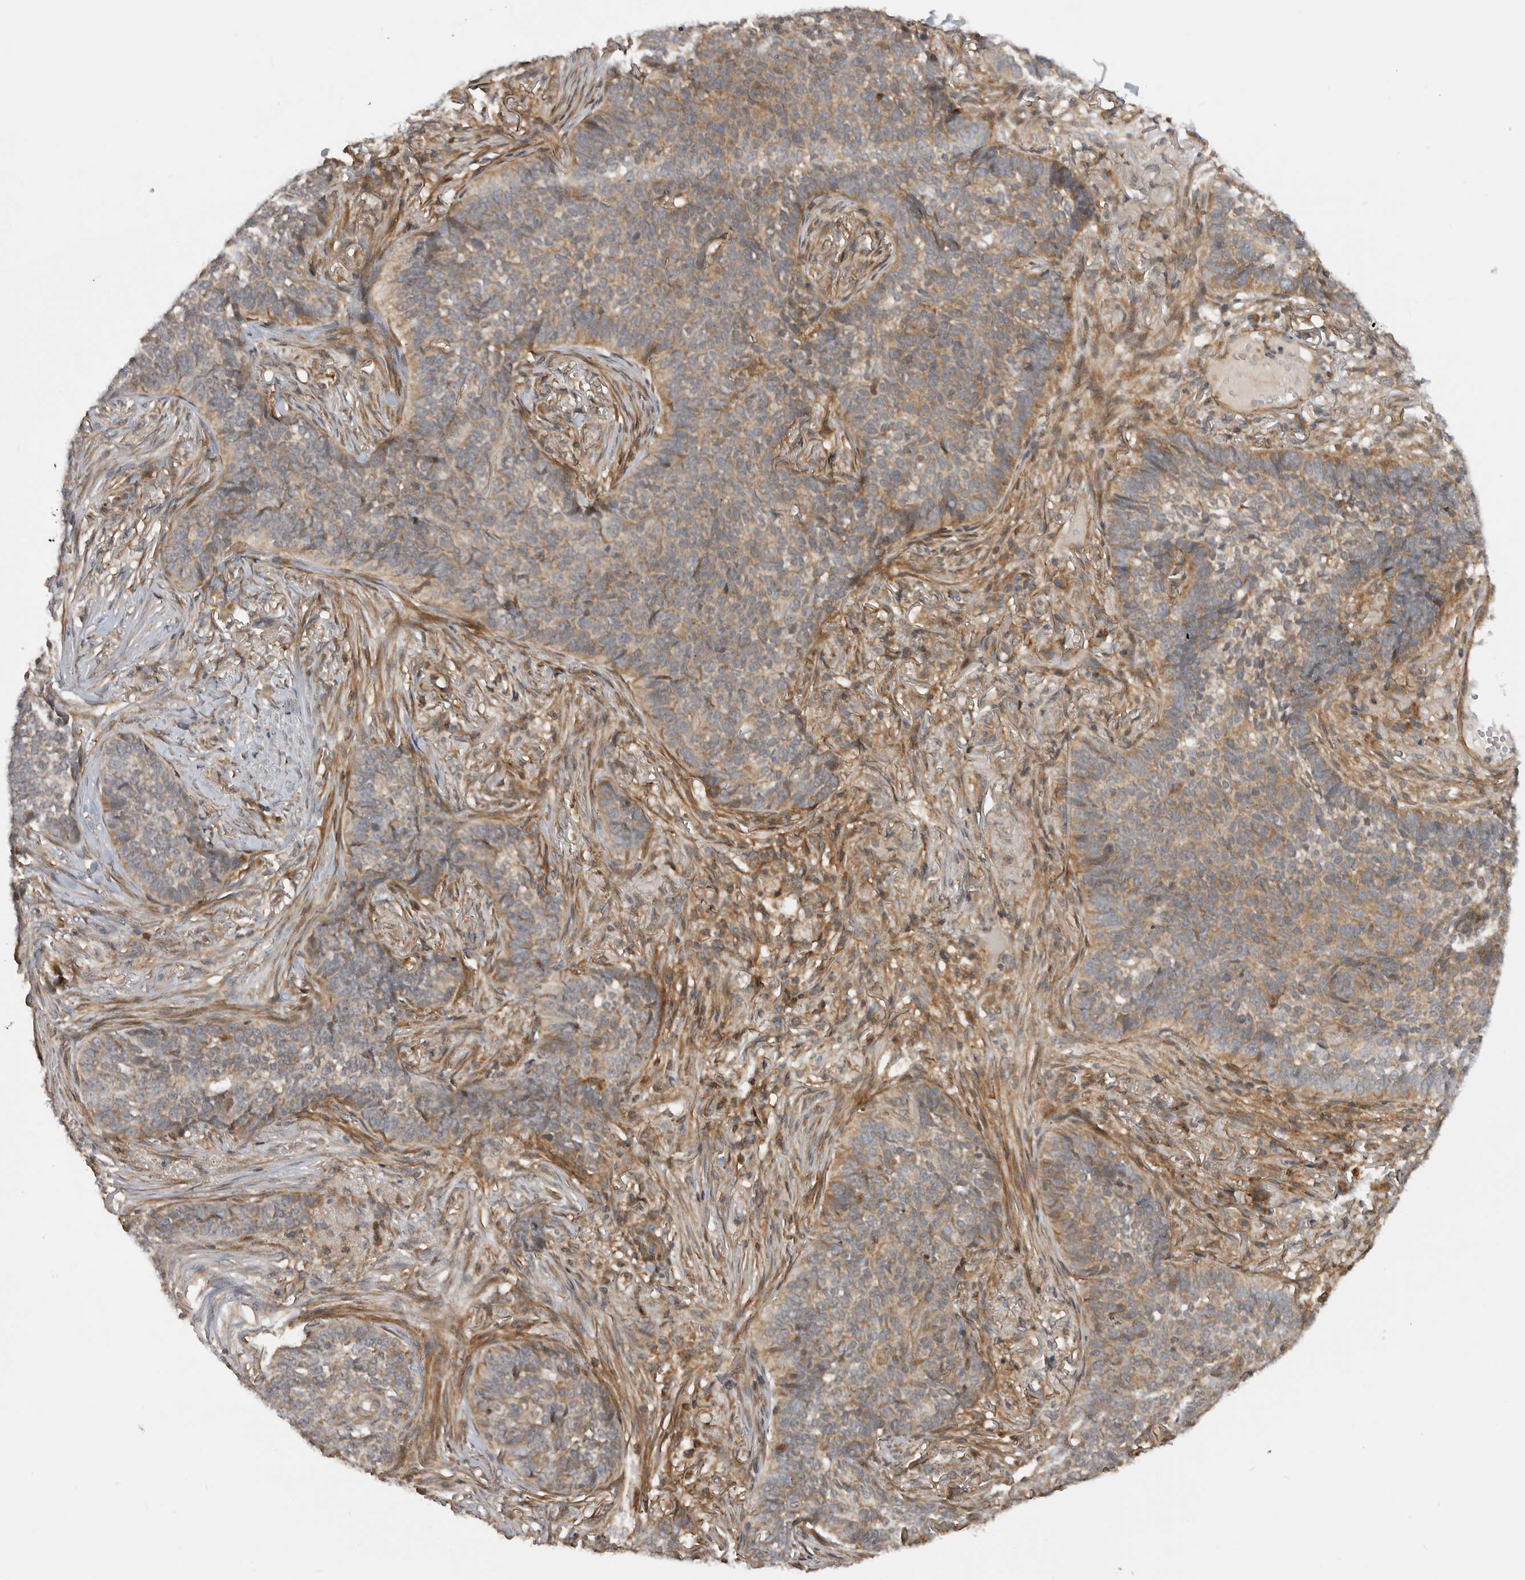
{"staining": {"intensity": "weak", "quantity": "25%-75%", "location": "cytoplasmic/membranous"}, "tissue": "skin cancer", "cell_type": "Tumor cells", "image_type": "cancer", "snomed": [{"axis": "morphology", "description": "Basal cell carcinoma"}, {"axis": "topography", "description": "Skin"}], "caption": "IHC of human skin cancer demonstrates low levels of weak cytoplasmic/membranous expression in approximately 25%-75% of tumor cells.", "gene": "TRIM56", "patient": {"sex": "male", "age": 85}}